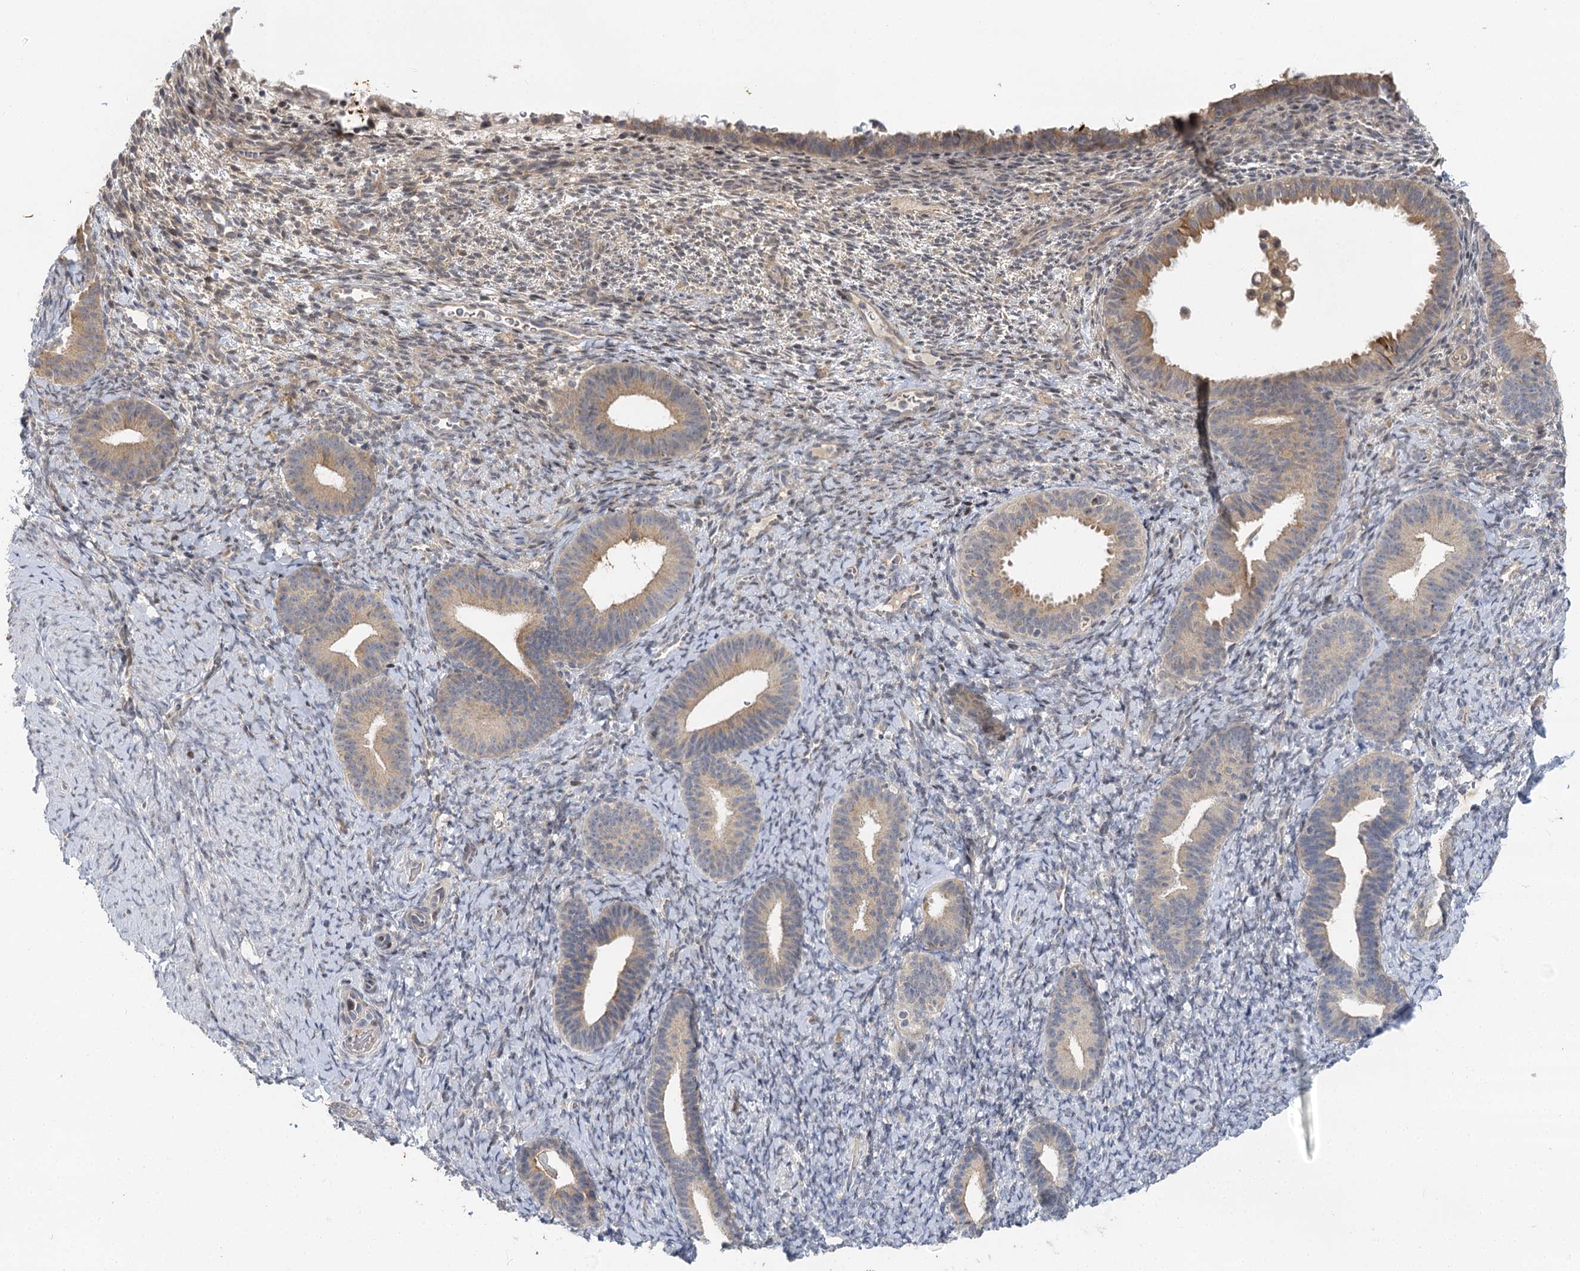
{"staining": {"intensity": "negative", "quantity": "none", "location": "none"}, "tissue": "endometrium", "cell_type": "Cells in endometrial stroma", "image_type": "normal", "snomed": [{"axis": "morphology", "description": "Normal tissue, NOS"}, {"axis": "topography", "description": "Endometrium"}], "caption": "Immunohistochemistry of benign endometrium displays no expression in cells in endometrial stroma. (DAB (3,3'-diaminobenzidine) IHC with hematoxylin counter stain).", "gene": "IL11RA", "patient": {"sex": "female", "age": 65}}